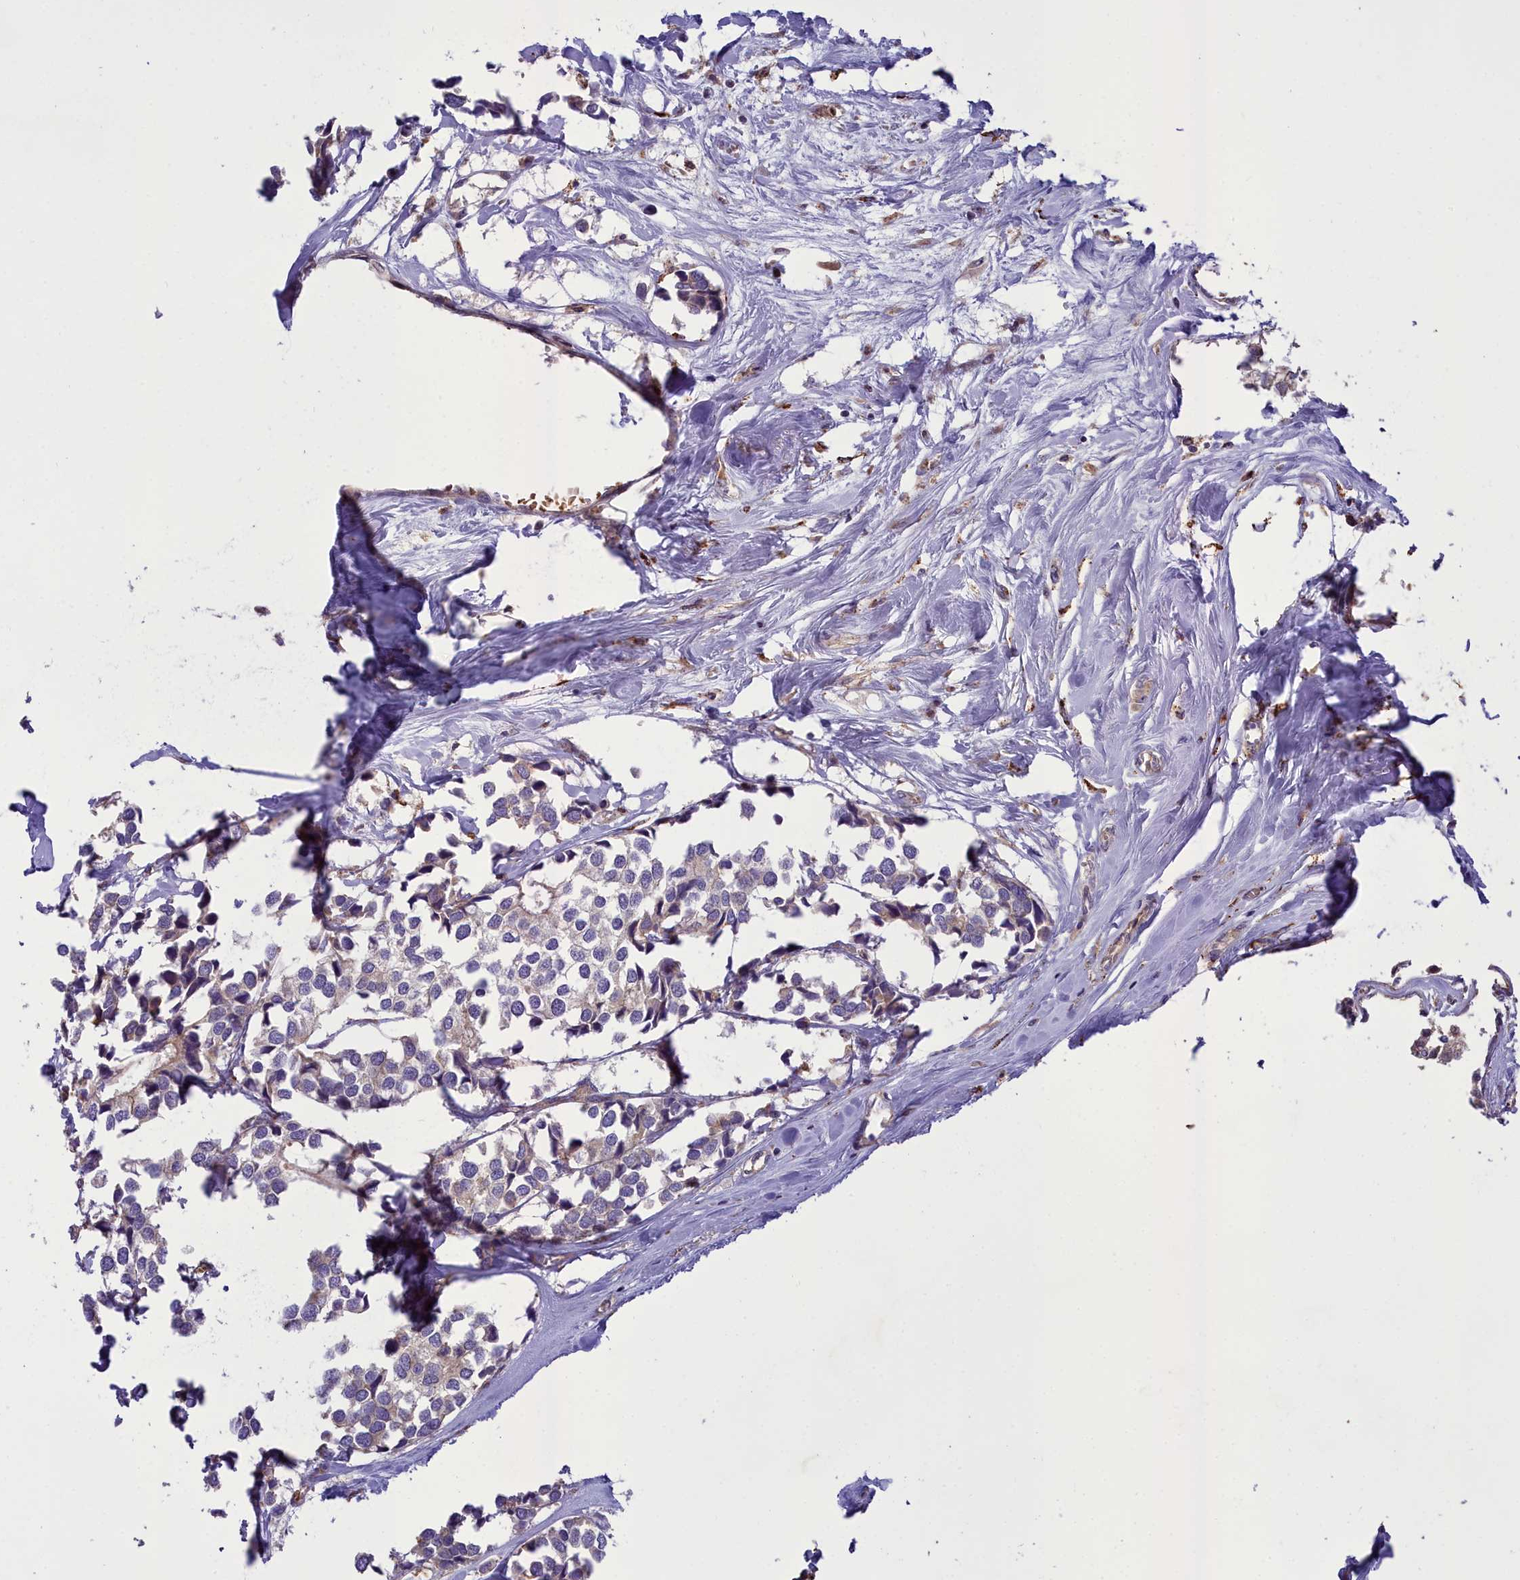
{"staining": {"intensity": "weak", "quantity": "<25%", "location": "cytoplasmic/membranous"}, "tissue": "breast cancer", "cell_type": "Tumor cells", "image_type": "cancer", "snomed": [{"axis": "morphology", "description": "Duct carcinoma"}, {"axis": "topography", "description": "Breast"}], "caption": "Immunohistochemistry (IHC) image of neoplastic tissue: human breast cancer stained with DAB (3,3'-diaminobenzidine) shows no significant protein expression in tumor cells.", "gene": "TBC1D24", "patient": {"sex": "female", "age": 83}}